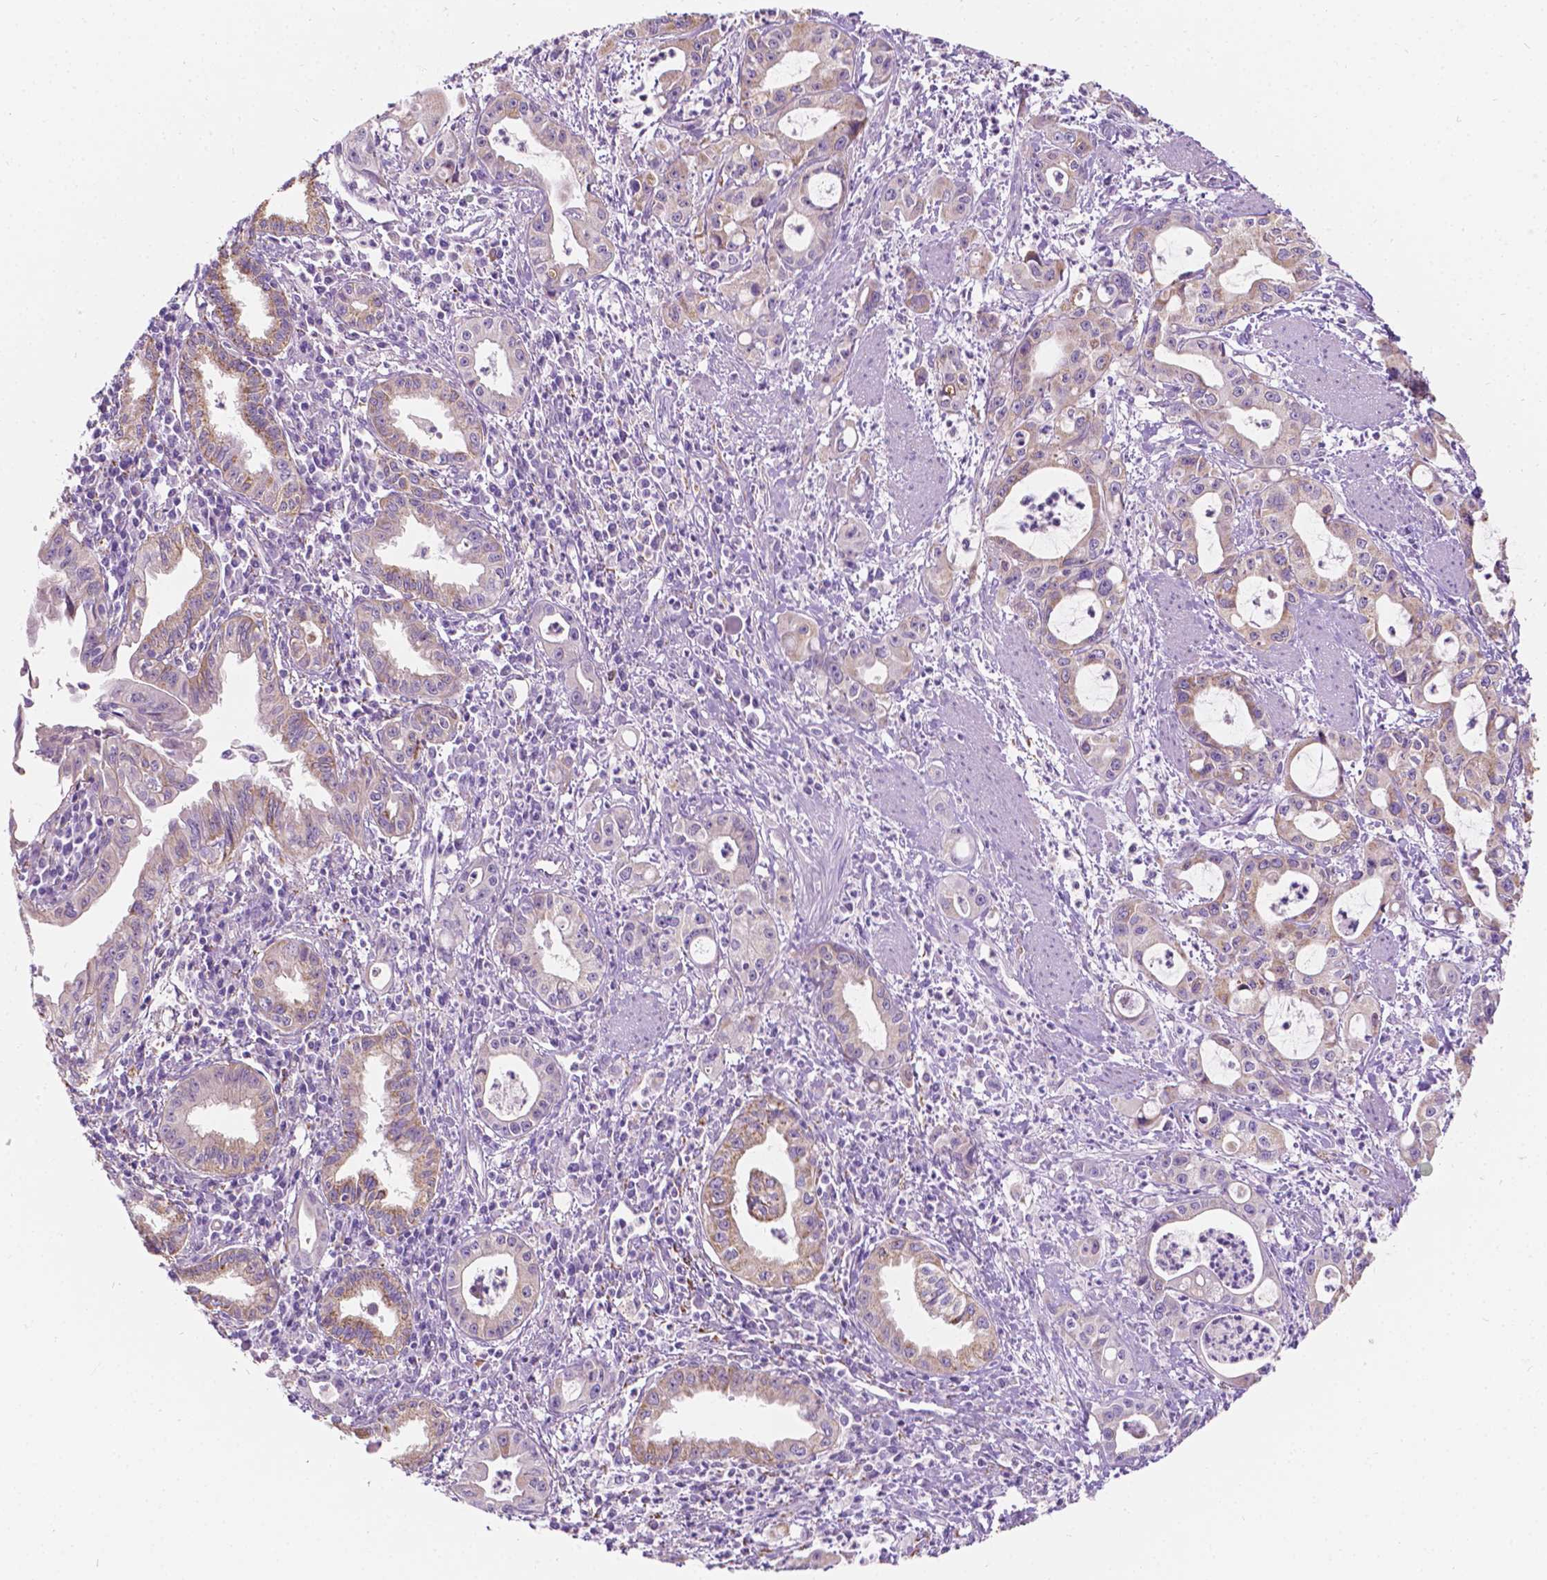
{"staining": {"intensity": "weak", "quantity": "25%-75%", "location": "cytoplasmic/membranous"}, "tissue": "pancreatic cancer", "cell_type": "Tumor cells", "image_type": "cancer", "snomed": [{"axis": "morphology", "description": "Adenocarcinoma, NOS"}, {"axis": "topography", "description": "Pancreas"}], "caption": "Protein staining of pancreatic adenocarcinoma tissue displays weak cytoplasmic/membranous staining in about 25%-75% of tumor cells.", "gene": "NOS1AP", "patient": {"sex": "male", "age": 72}}